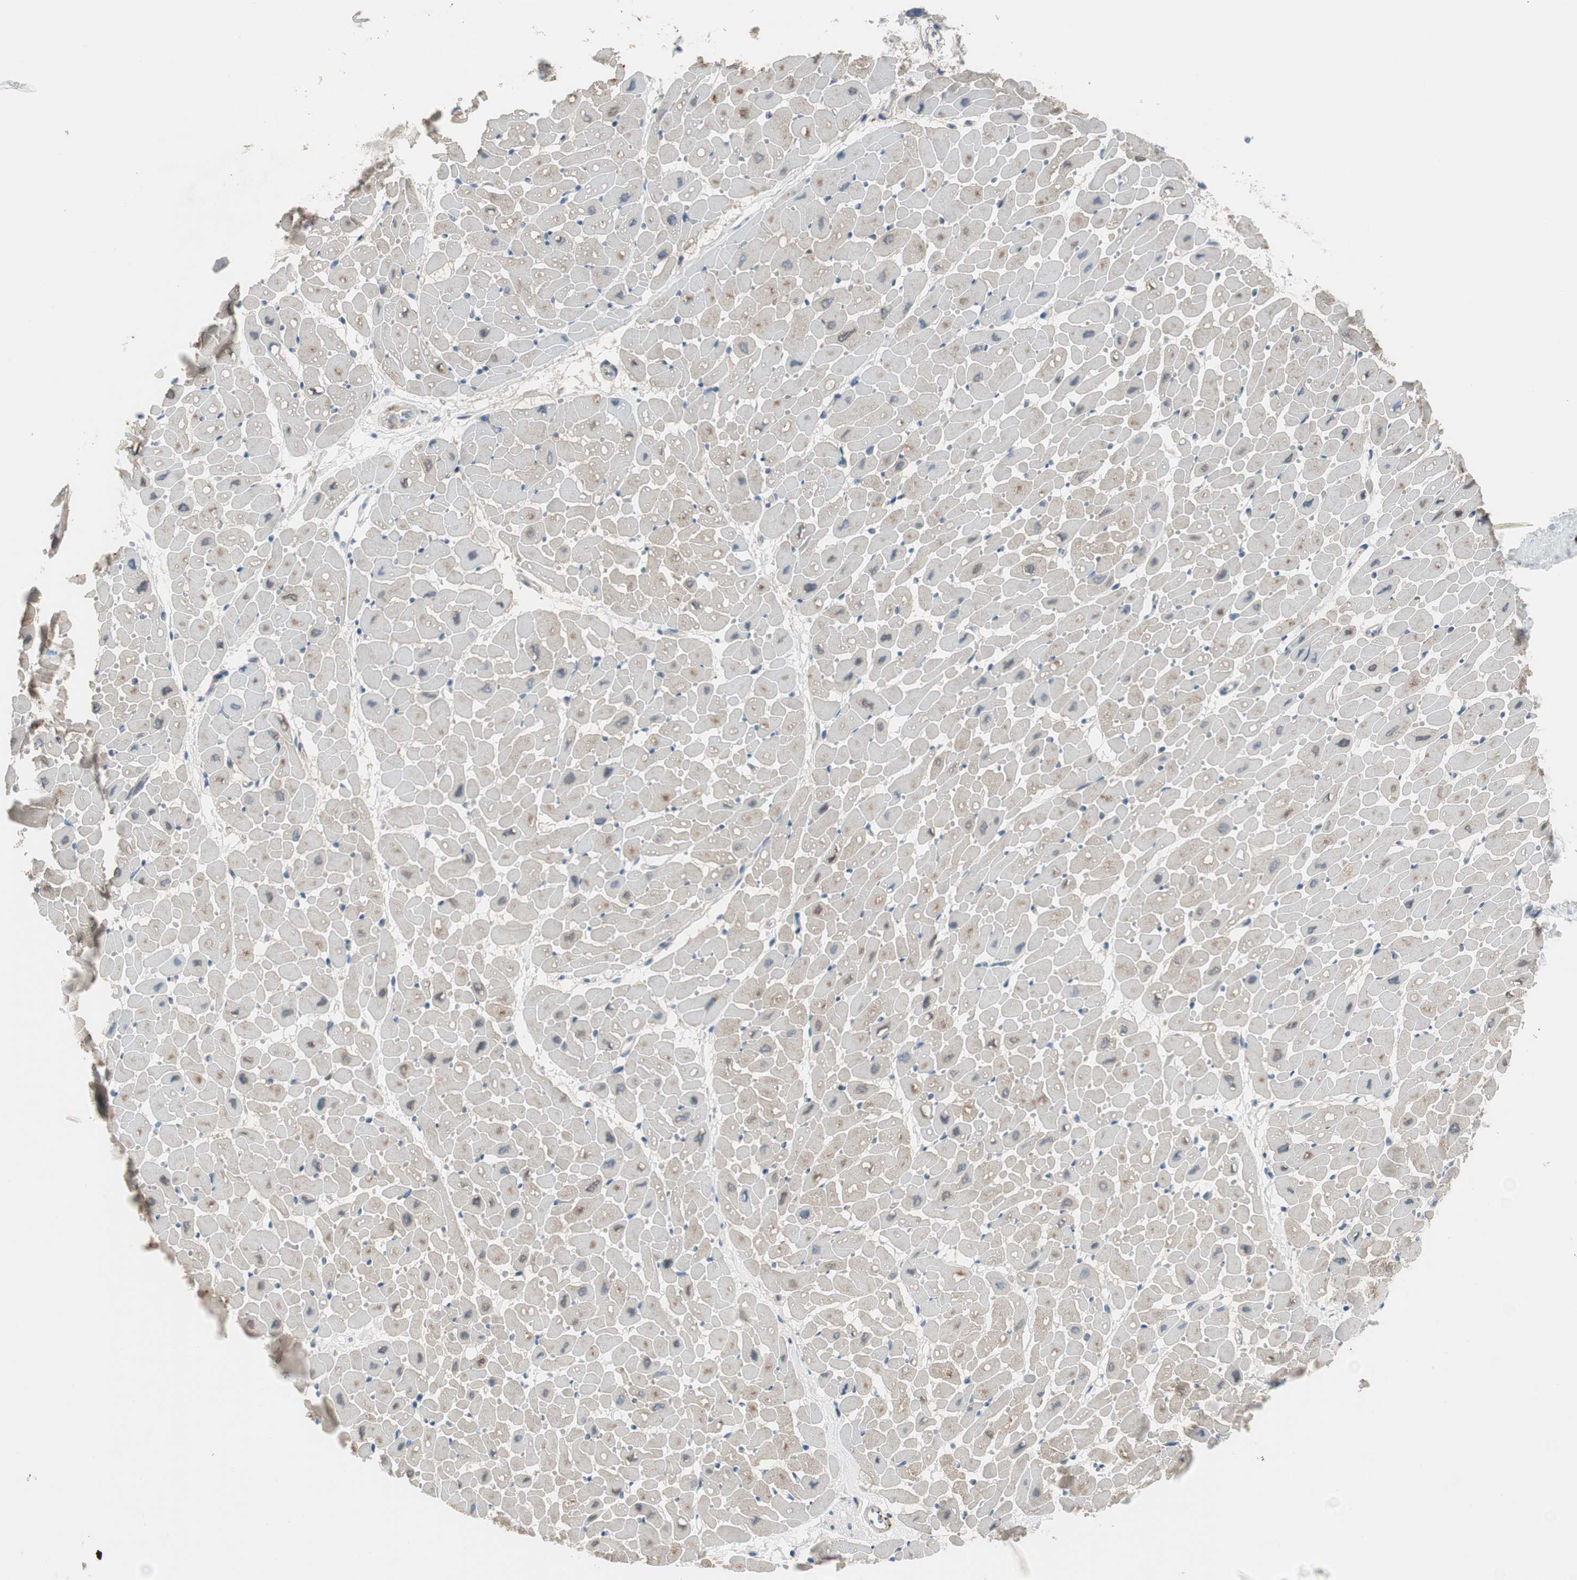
{"staining": {"intensity": "moderate", "quantity": ">75%", "location": "cytoplasmic/membranous"}, "tissue": "heart muscle", "cell_type": "Cardiomyocytes", "image_type": "normal", "snomed": [{"axis": "morphology", "description": "Normal tissue, NOS"}, {"axis": "topography", "description": "Heart"}], "caption": "Cardiomyocytes reveal medium levels of moderate cytoplasmic/membranous positivity in about >75% of cells in unremarkable heart muscle. The staining was performed using DAB, with brown indicating positive protein expression. Nuclei are stained blue with hematoxylin.", "gene": "PIGR", "patient": {"sex": "male", "age": 45}}